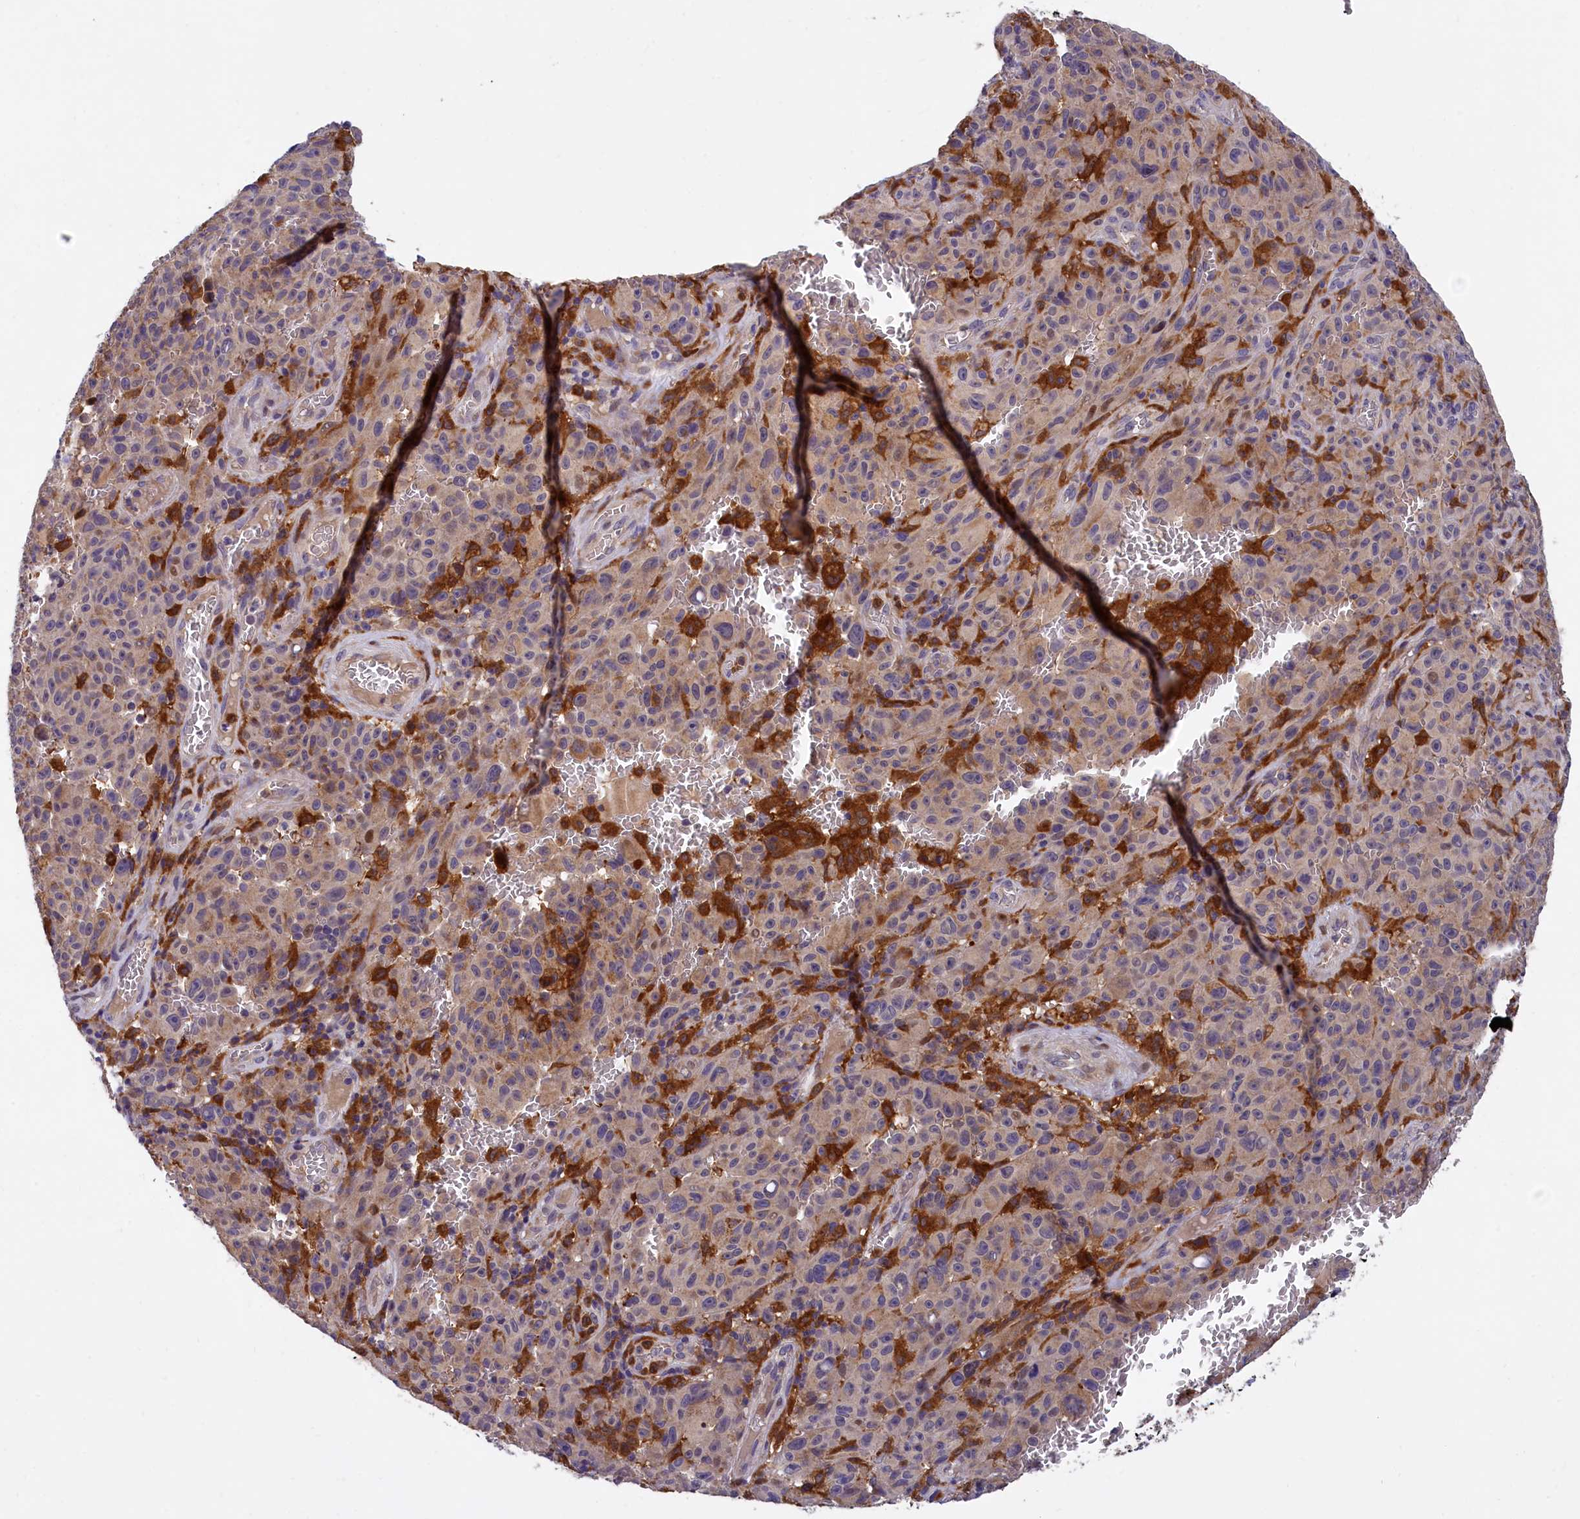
{"staining": {"intensity": "strong", "quantity": "<25%", "location": "cytoplasmic/membranous"}, "tissue": "melanoma", "cell_type": "Tumor cells", "image_type": "cancer", "snomed": [{"axis": "morphology", "description": "Malignant melanoma, NOS"}, {"axis": "topography", "description": "Skin"}], "caption": "Protein staining of melanoma tissue shows strong cytoplasmic/membranous positivity in about <25% of tumor cells. The staining was performed using DAB, with brown indicating positive protein expression. Nuclei are stained blue with hematoxylin.", "gene": "NAIP", "patient": {"sex": "female", "age": 82}}